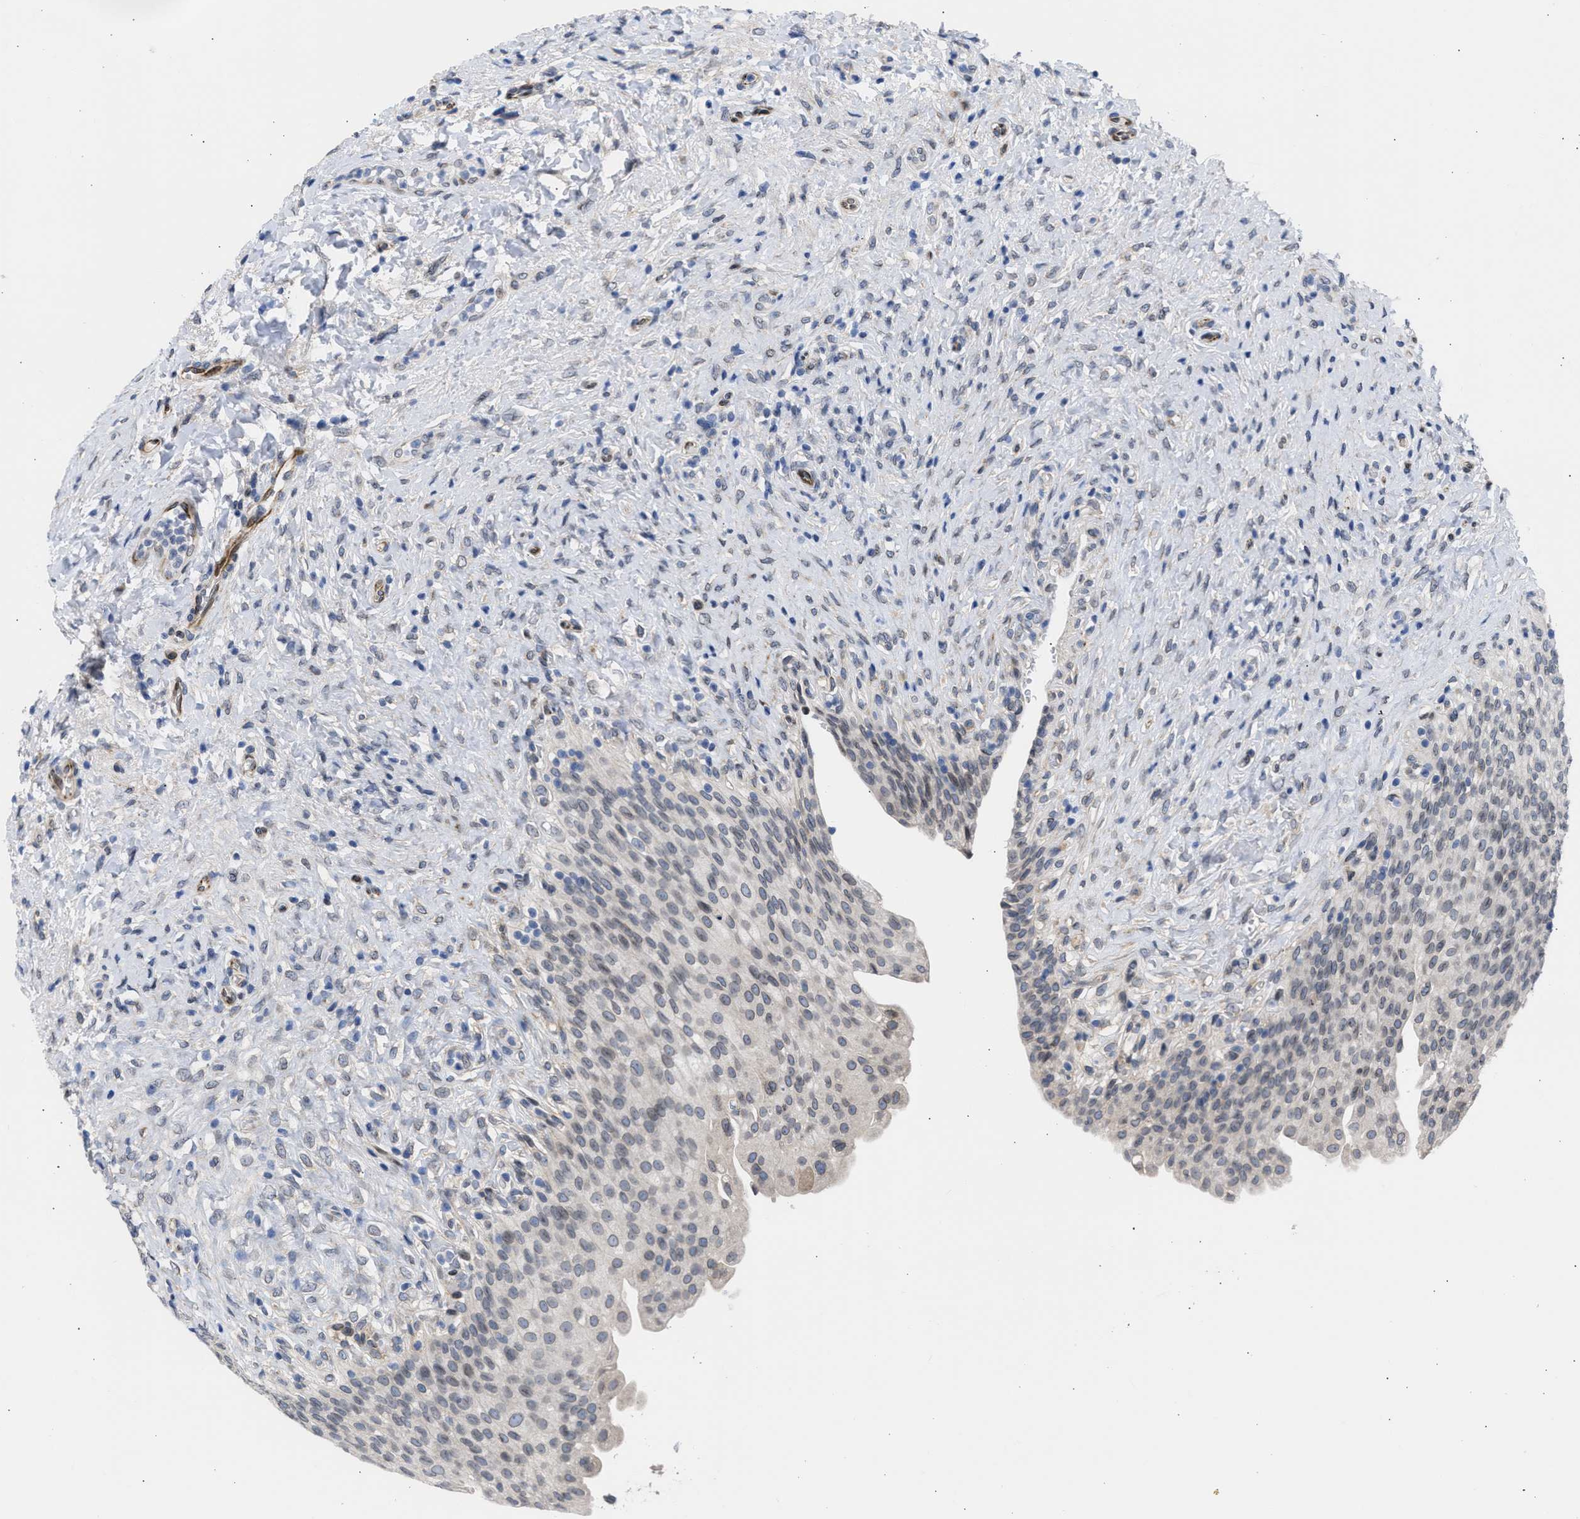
{"staining": {"intensity": "weak", "quantity": "25%-75%", "location": "cytoplasmic/membranous,nuclear"}, "tissue": "urinary bladder", "cell_type": "Urothelial cells", "image_type": "normal", "snomed": [{"axis": "morphology", "description": "Urothelial carcinoma, High grade"}, {"axis": "topography", "description": "Urinary bladder"}], "caption": "High-power microscopy captured an immunohistochemistry (IHC) image of unremarkable urinary bladder, revealing weak cytoplasmic/membranous,nuclear staining in approximately 25%-75% of urothelial cells. The staining was performed using DAB (3,3'-diaminobenzidine), with brown indicating positive protein expression. Nuclei are stained blue with hematoxylin.", "gene": "NUP35", "patient": {"sex": "male", "age": 46}}